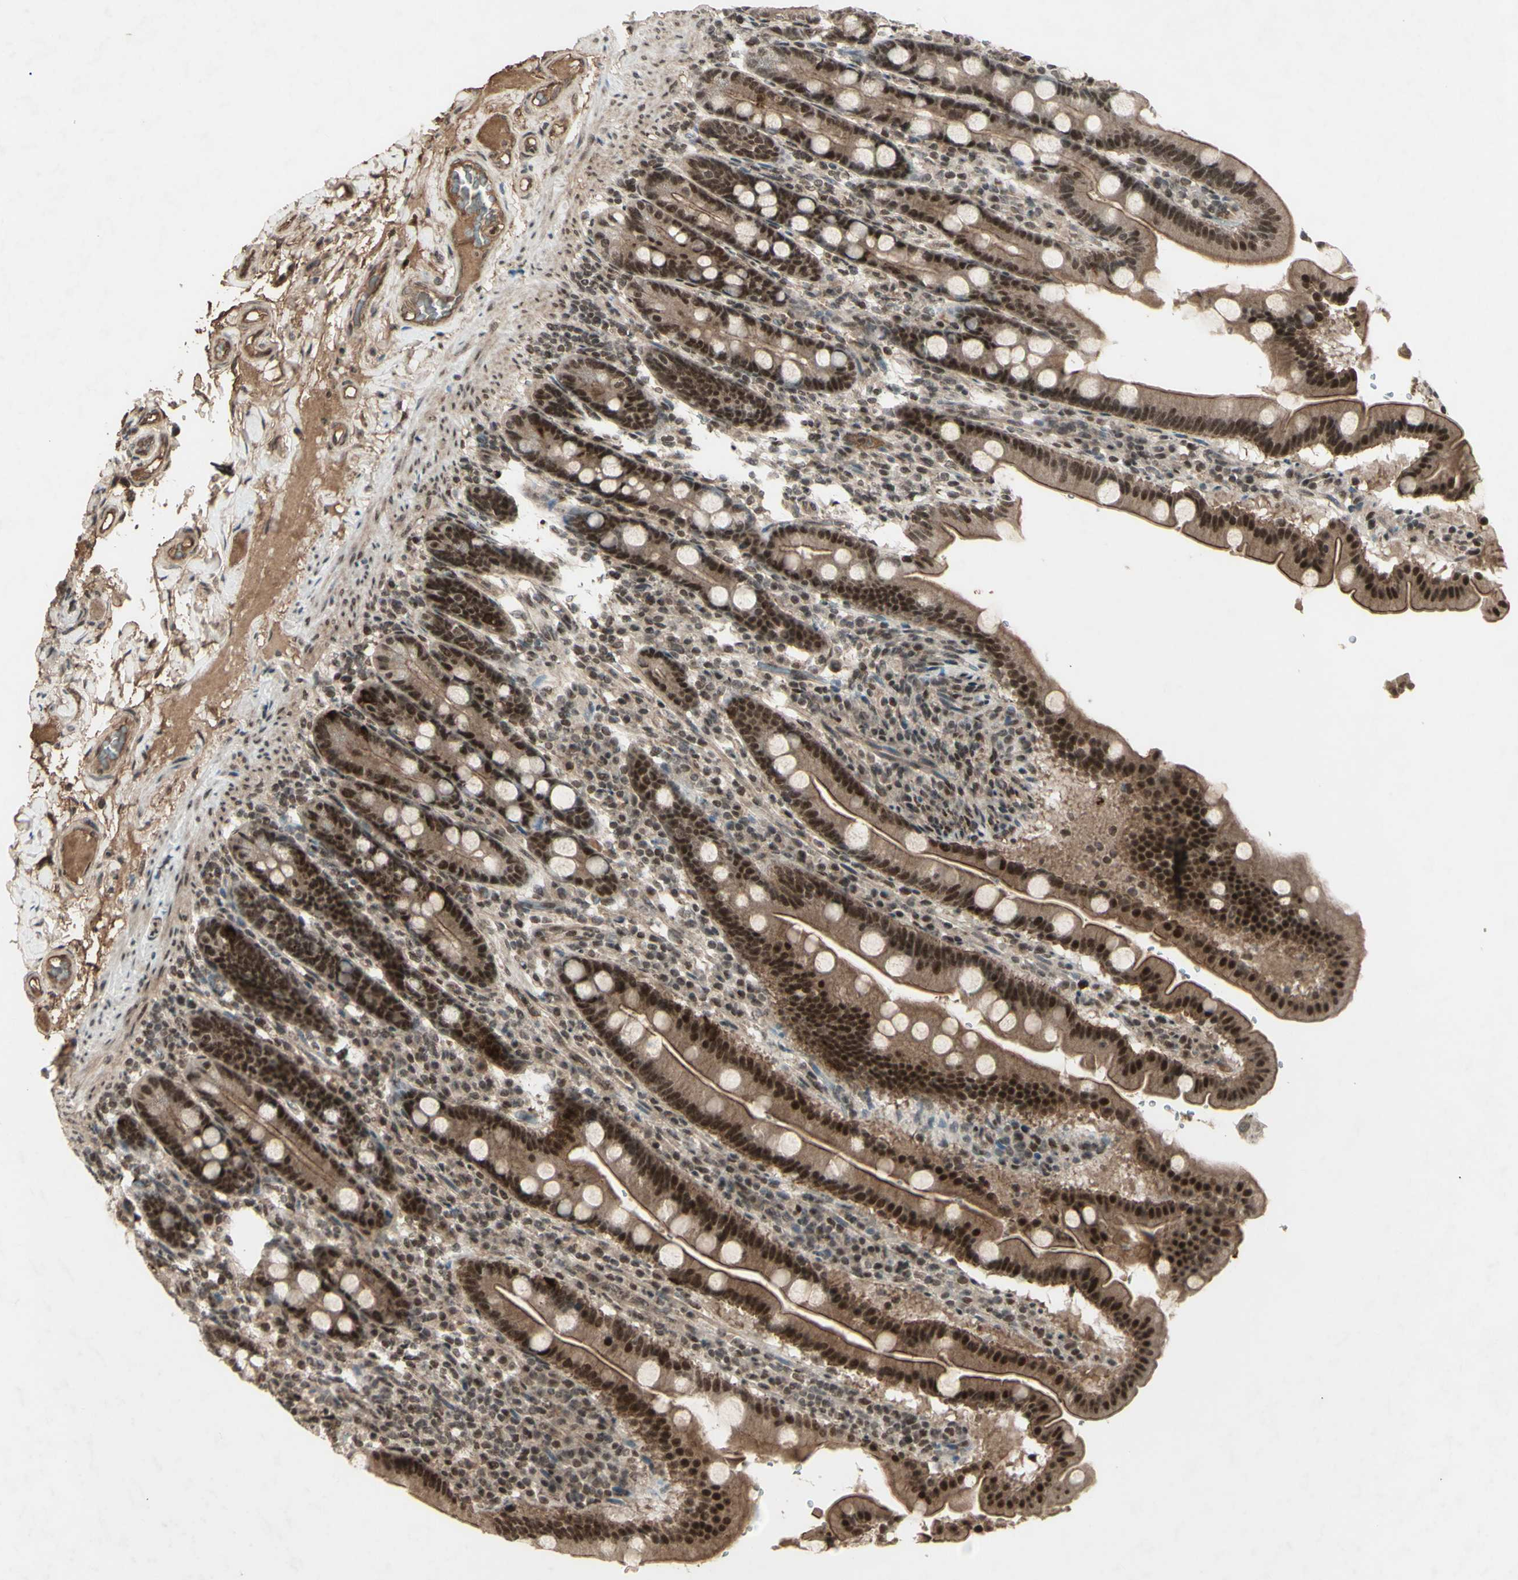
{"staining": {"intensity": "moderate", "quantity": ">75%", "location": "cytoplasmic/membranous,nuclear"}, "tissue": "duodenum", "cell_type": "Glandular cells", "image_type": "normal", "snomed": [{"axis": "morphology", "description": "Normal tissue, NOS"}, {"axis": "topography", "description": "Duodenum"}], "caption": "A brown stain shows moderate cytoplasmic/membranous,nuclear expression of a protein in glandular cells of unremarkable duodenum.", "gene": "SNW1", "patient": {"sex": "male", "age": 50}}